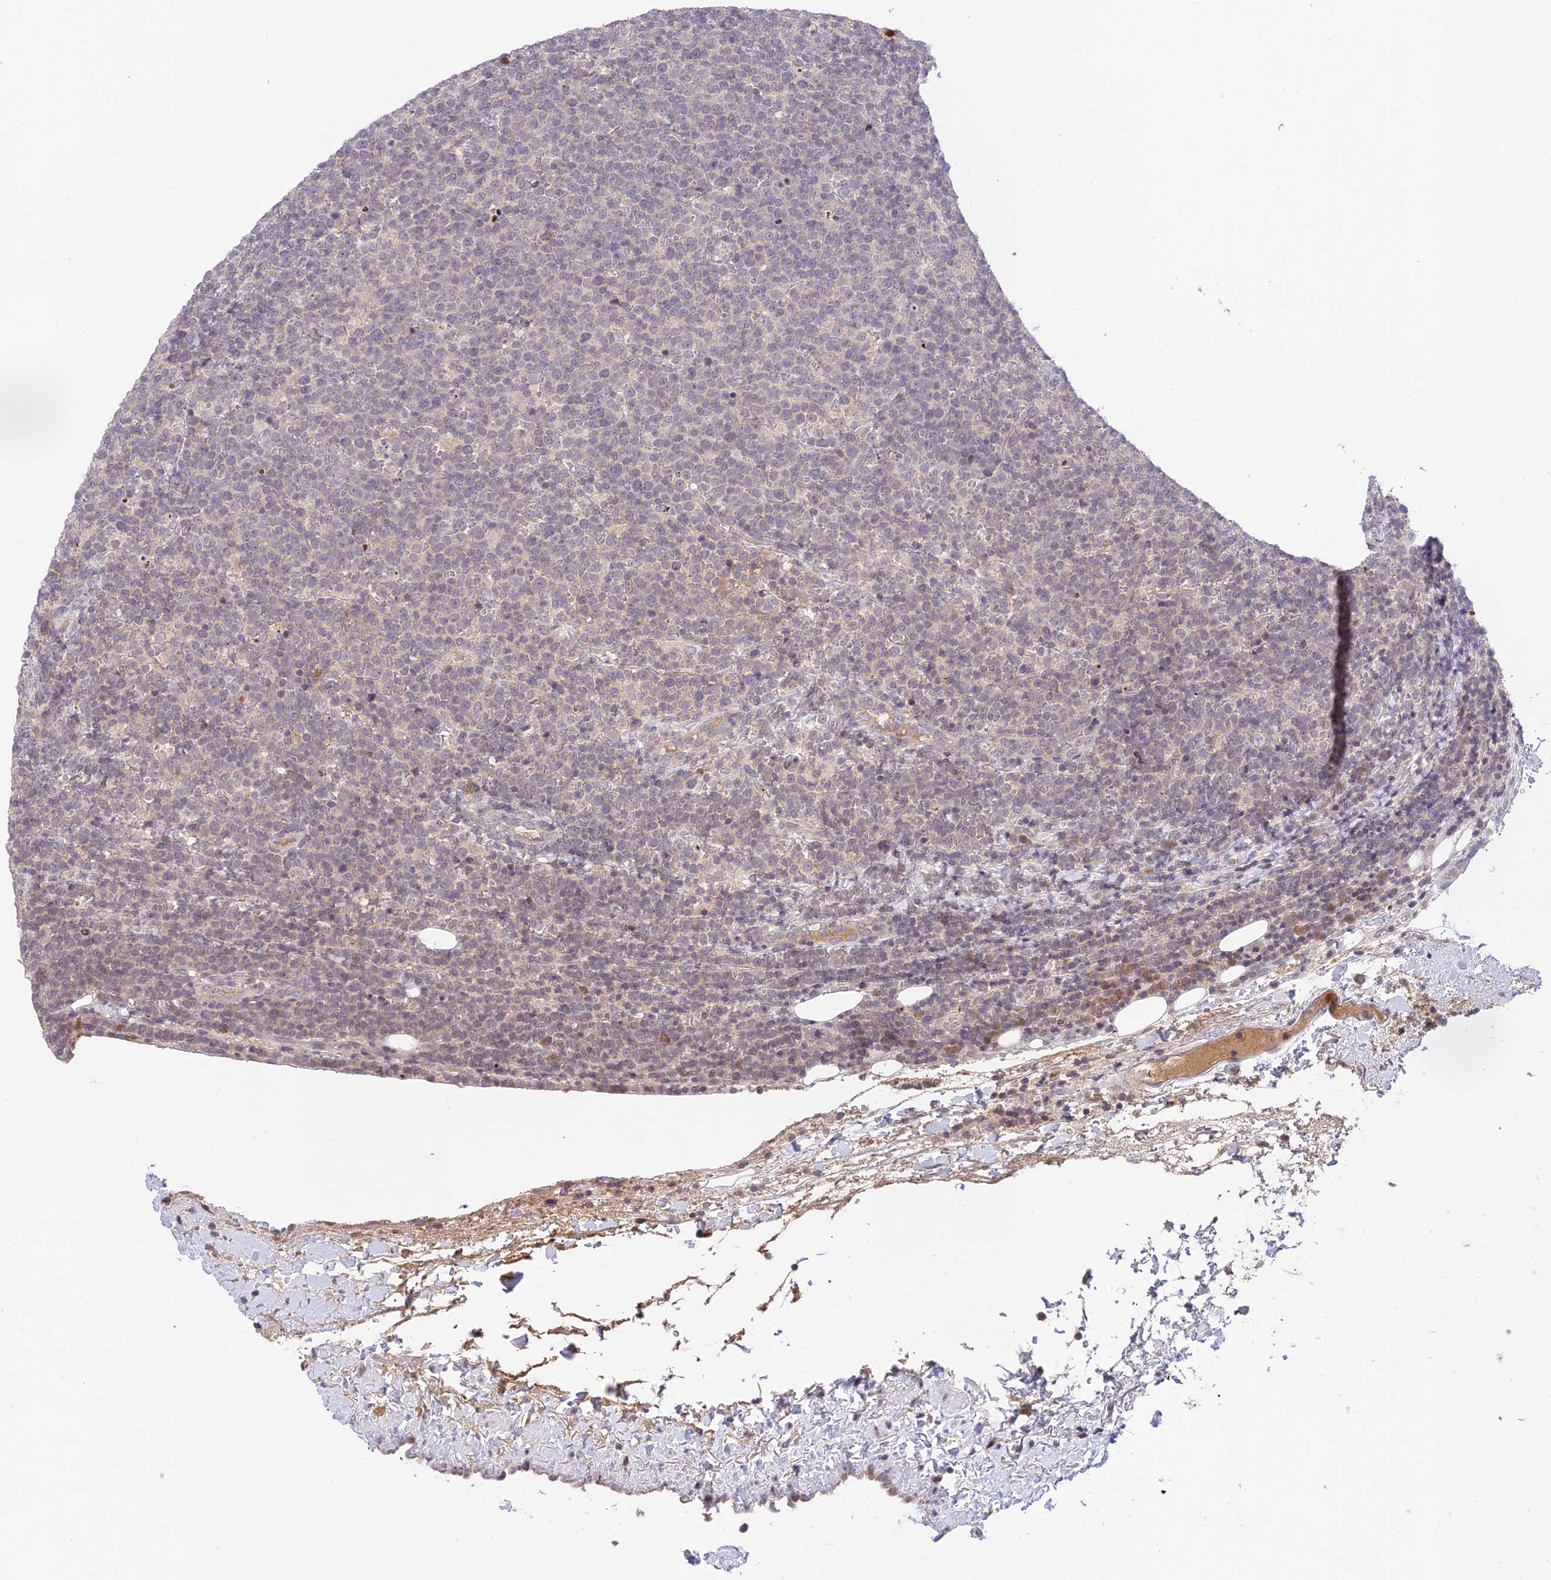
{"staining": {"intensity": "negative", "quantity": "none", "location": "none"}, "tissue": "lymphoma", "cell_type": "Tumor cells", "image_type": "cancer", "snomed": [{"axis": "morphology", "description": "Malignant lymphoma, non-Hodgkin's type, High grade"}, {"axis": "topography", "description": "Lymph node"}], "caption": "Immunohistochemistry histopathology image of neoplastic tissue: malignant lymphoma, non-Hodgkin's type (high-grade) stained with DAB (3,3'-diaminobenzidine) shows no significant protein expression in tumor cells.", "gene": "TEKT1", "patient": {"sex": "male", "age": 61}}